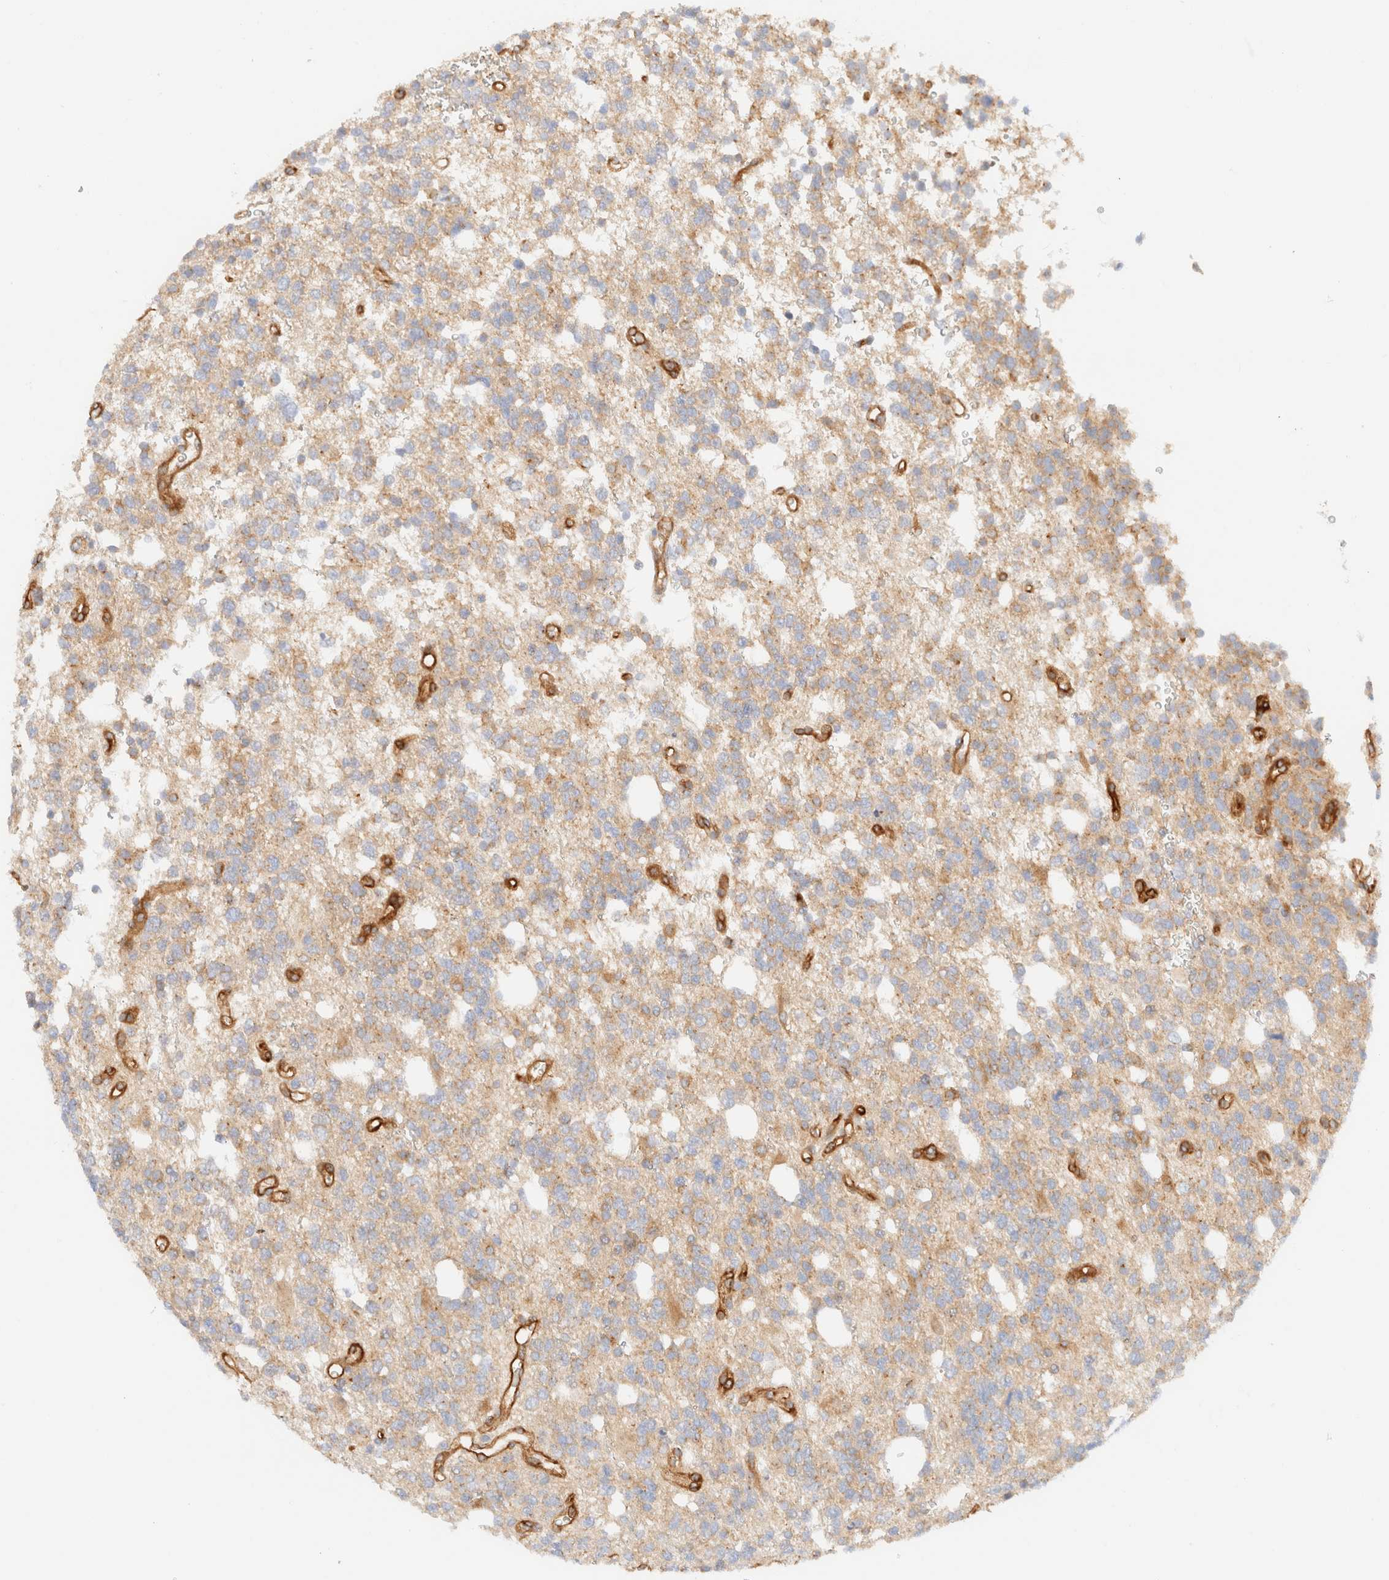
{"staining": {"intensity": "weak", "quantity": ">75%", "location": "cytoplasmic/membranous"}, "tissue": "glioma", "cell_type": "Tumor cells", "image_type": "cancer", "snomed": [{"axis": "morphology", "description": "Glioma, malignant, High grade"}, {"axis": "topography", "description": "Brain"}], "caption": "Approximately >75% of tumor cells in malignant high-grade glioma display weak cytoplasmic/membranous protein positivity as visualized by brown immunohistochemical staining.", "gene": "MYO10", "patient": {"sex": "female", "age": 62}}